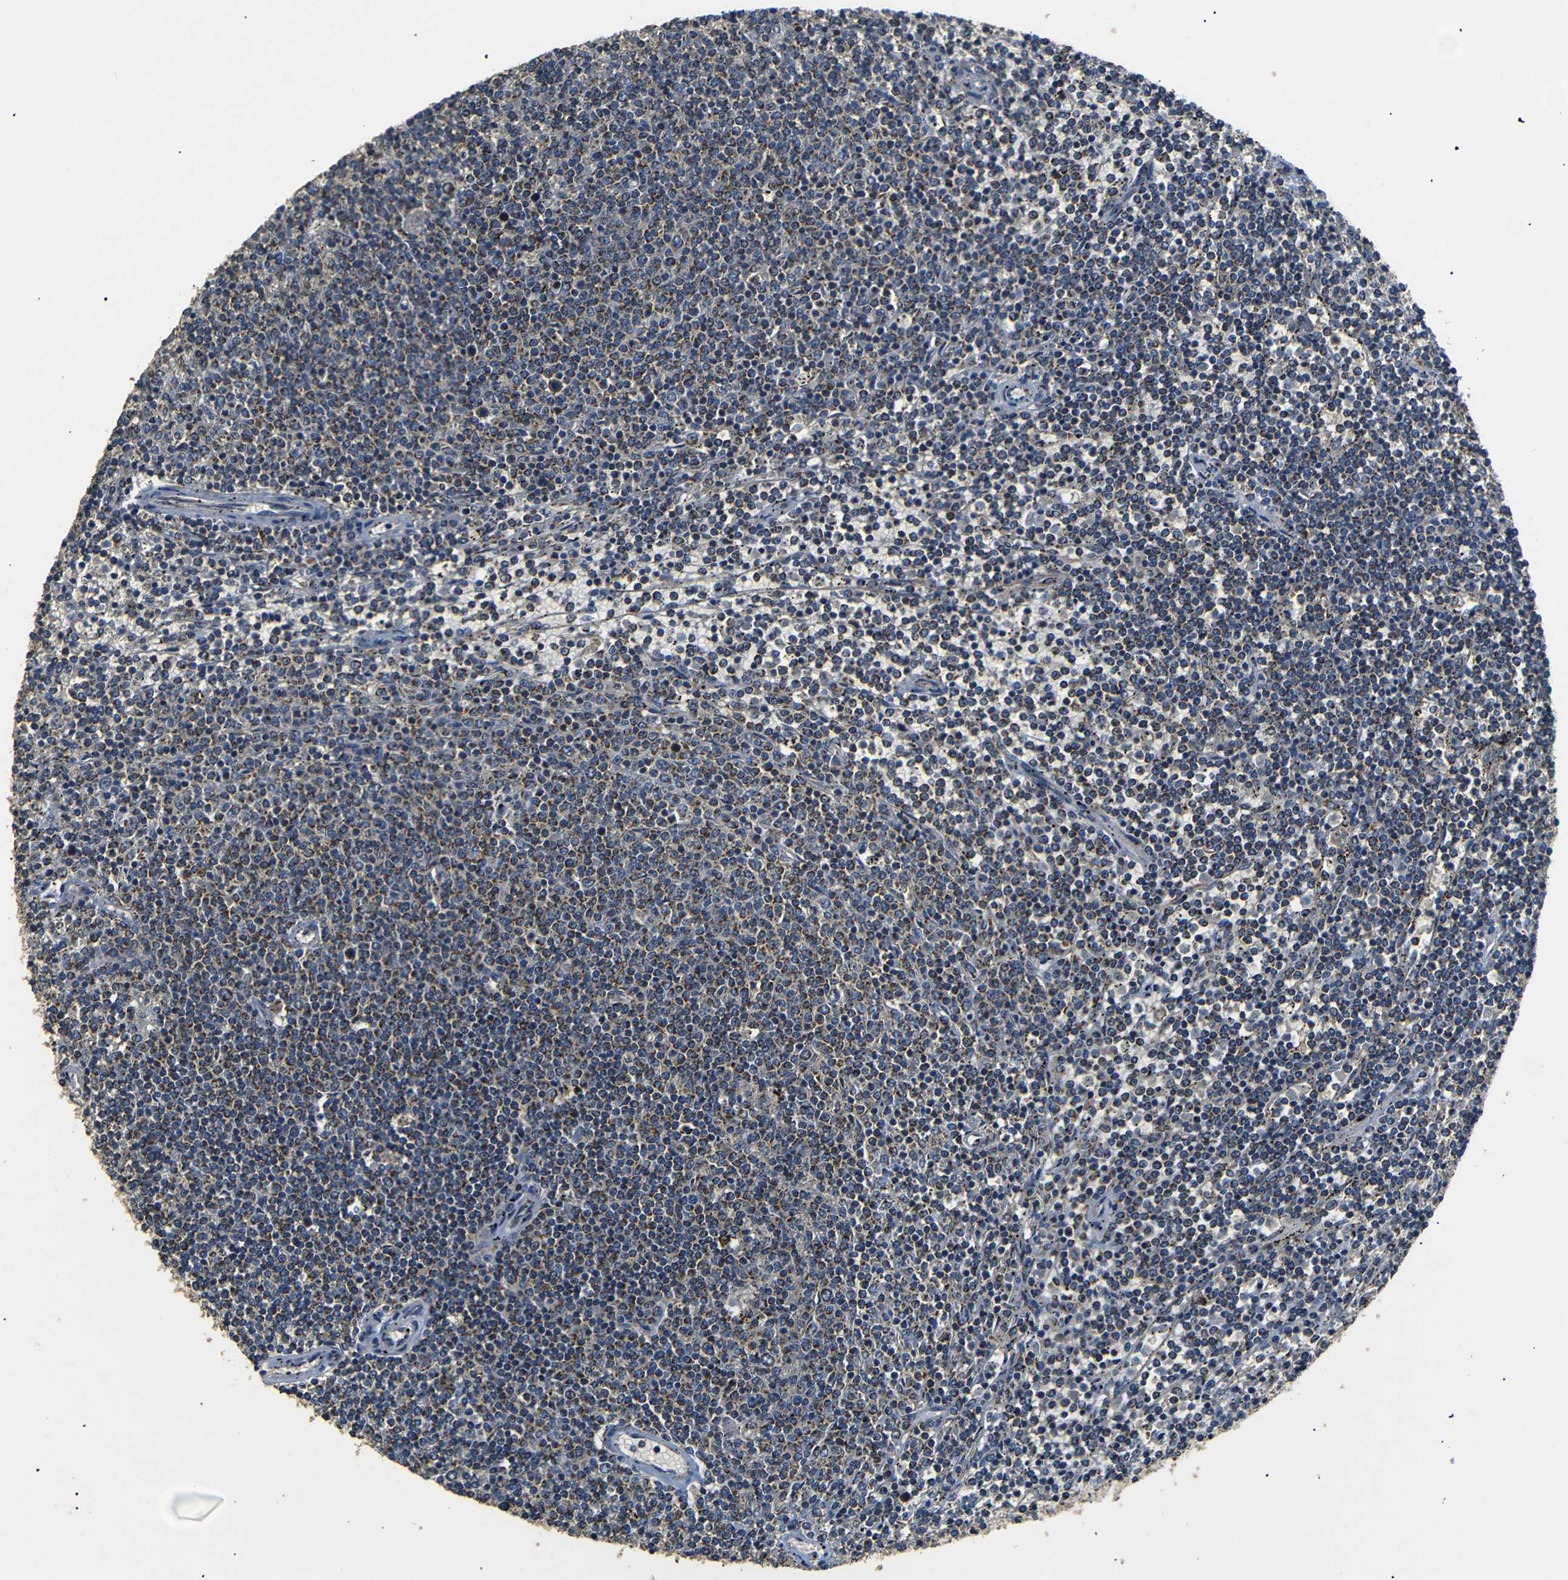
{"staining": {"intensity": "moderate", "quantity": ">75%", "location": "cytoplasmic/membranous"}, "tissue": "lymphoma", "cell_type": "Tumor cells", "image_type": "cancer", "snomed": [{"axis": "morphology", "description": "Malignant lymphoma, non-Hodgkin's type, Low grade"}, {"axis": "topography", "description": "Spleen"}], "caption": "Protein expression analysis of low-grade malignant lymphoma, non-Hodgkin's type exhibits moderate cytoplasmic/membranous staining in about >75% of tumor cells. The protein is stained brown, and the nuclei are stained in blue (DAB IHC with brightfield microscopy, high magnification).", "gene": "NETO2", "patient": {"sex": "female", "age": 50}}